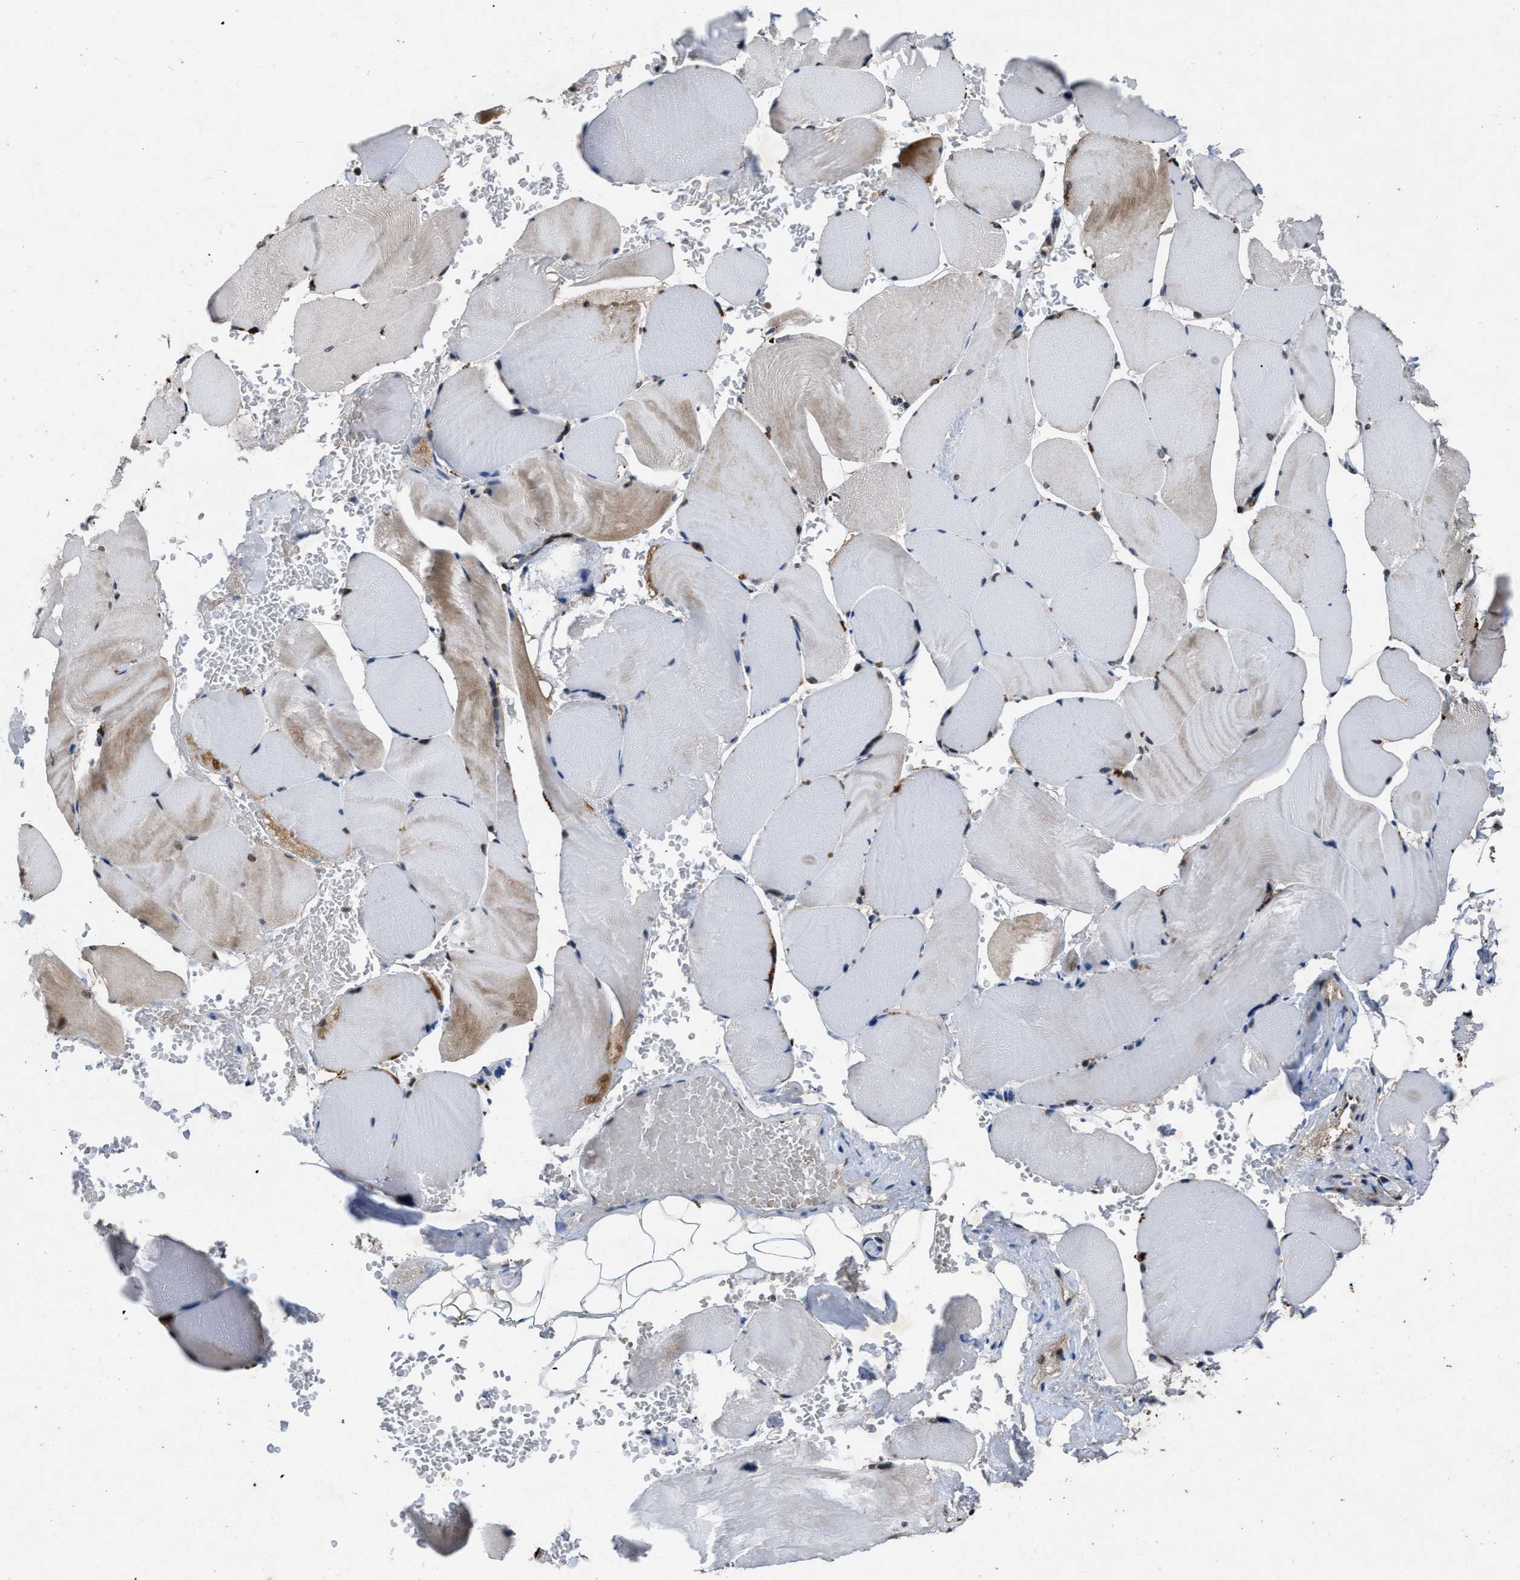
{"staining": {"intensity": "moderate", "quantity": "25%-75%", "location": "cytoplasmic/membranous"}, "tissue": "skeletal muscle", "cell_type": "Myocytes", "image_type": "normal", "snomed": [{"axis": "morphology", "description": "Normal tissue, NOS"}, {"axis": "topography", "description": "Skin"}, {"axis": "topography", "description": "Skeletal muscle"}], "caption": "Unremarkable skeletal muscle displays moderate cytoplasmic/membranous positivity in about 25%-75% of myocytes, visualized by immunohistochemistry.", "gene": "ZNHIT1", "patient": {"sex": "male", "age": 83}}